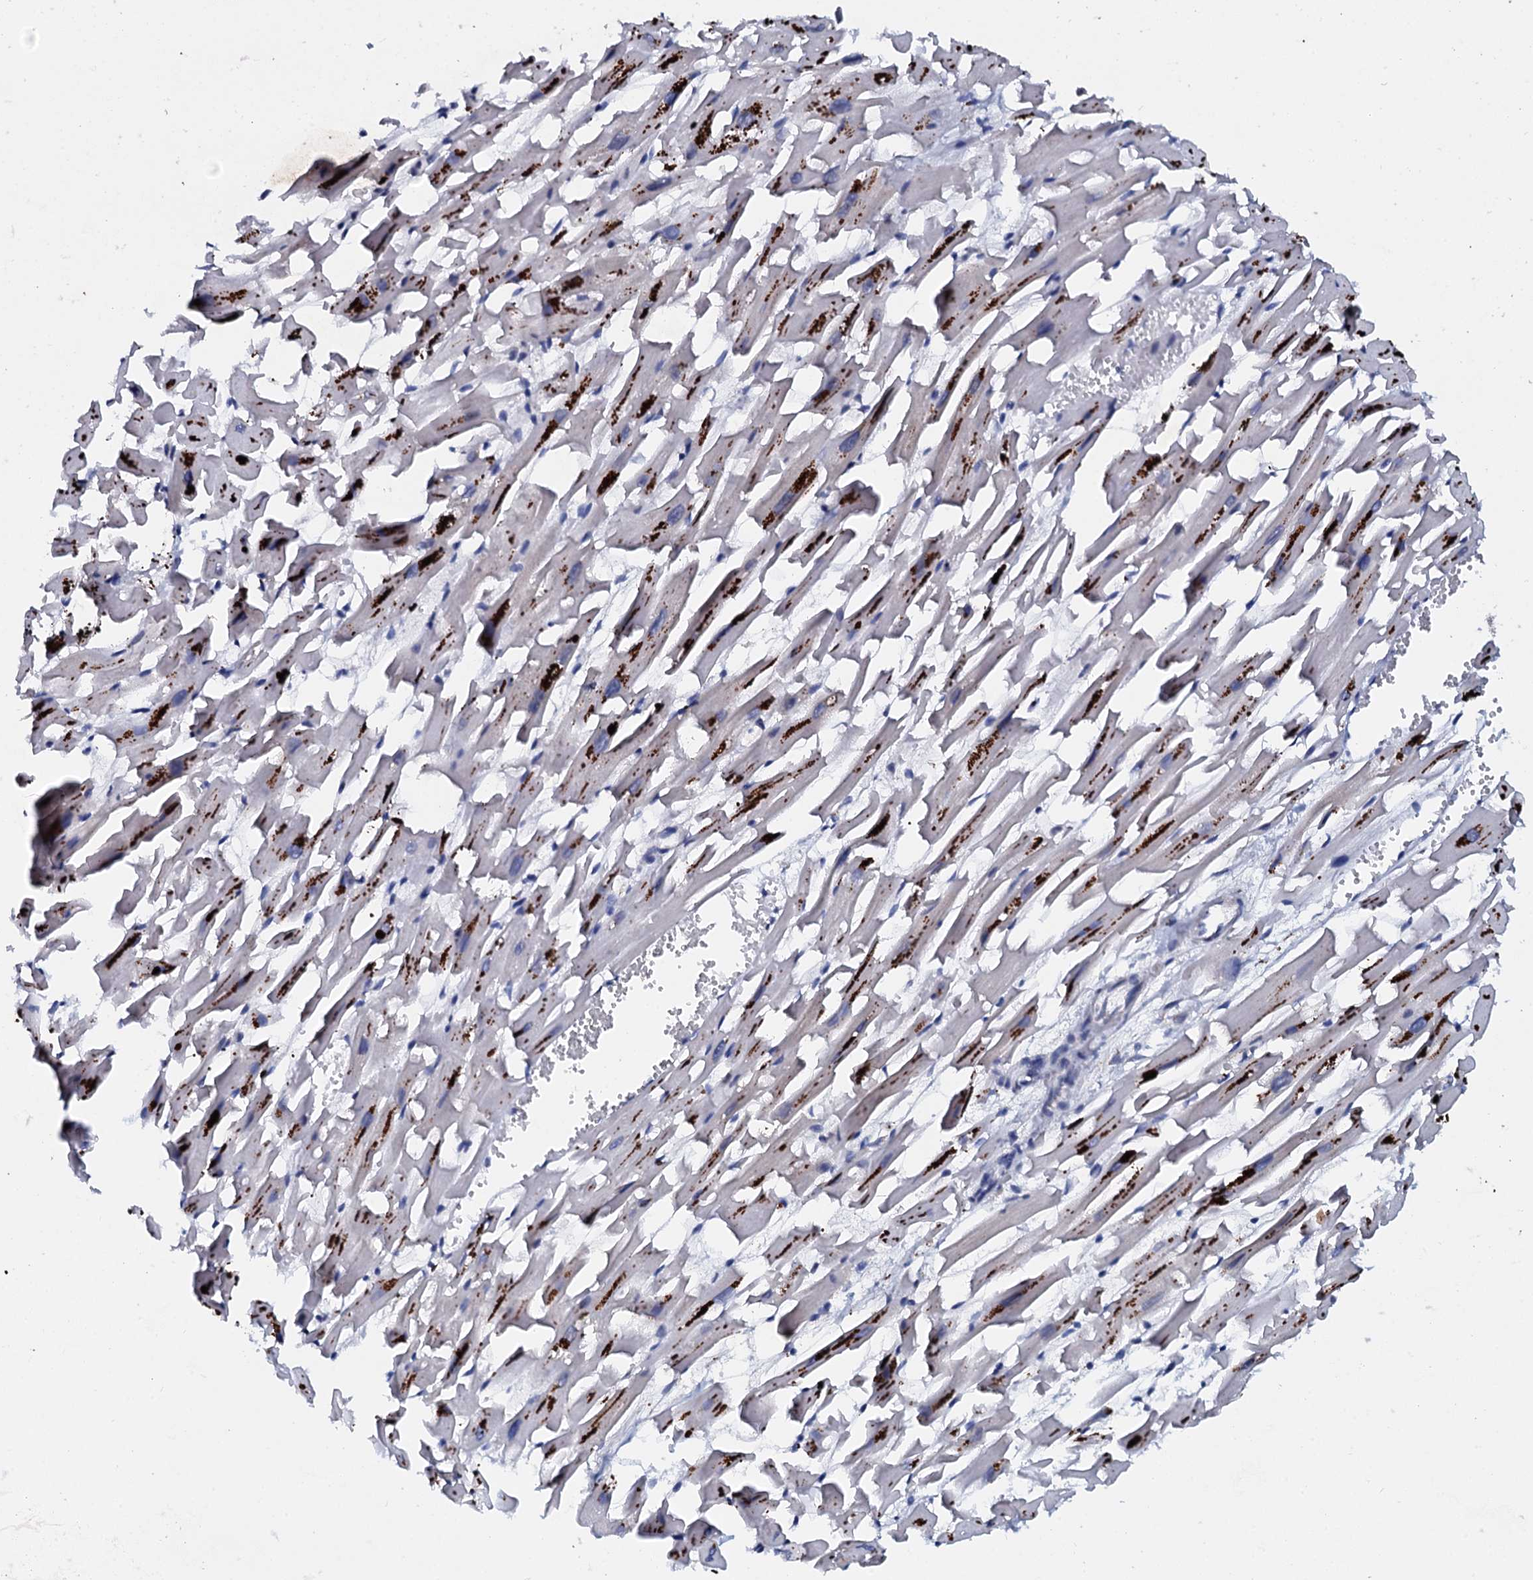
{"staining": {"intensity": "negative", "quantity": "none", "location": "none"}, "tissue": "heart muscle", "cell_type": "Cardiomyocytes", "image_type": "normal", "snomed": [{"axis": "morphology", "description": "Normal tissue, NOS"}, {"axis": "topography", "description": "Heart"}], "caption": "Human heart muscle stained for a protein using immunohistochemistry (IHC) displays no expression in cardiomyocytes.", "gene": "SLC37A4", "patient": {"sex": "female", "age": 64}}